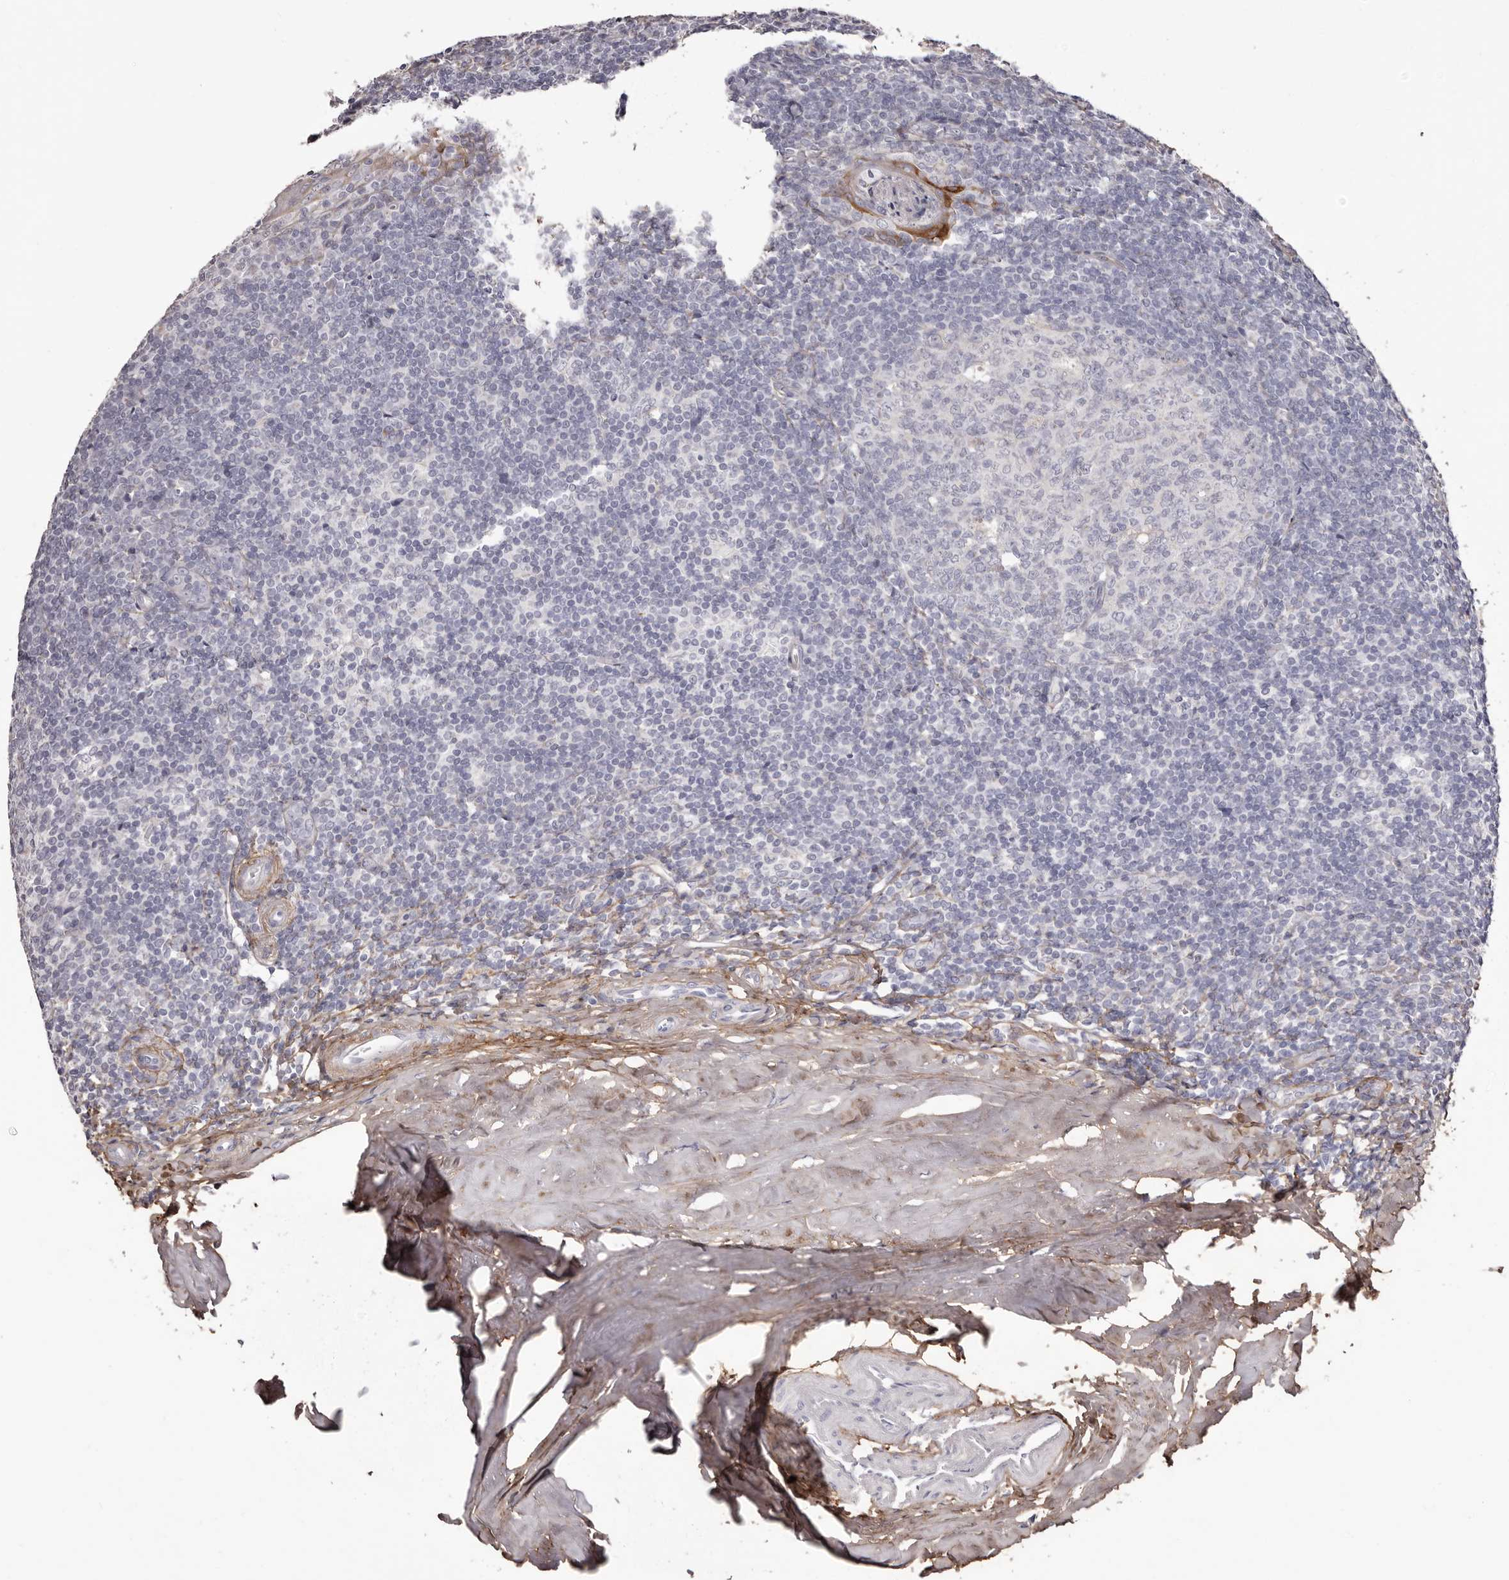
{"staining": {"intensity": "negative", "quantity": "none", "location": "none"}, "tissue": "tonsil", "cell_type": "Germinal center cells", "image_type": "normal", "snomed": [{"axis": "morphology", "description": "Normal tissue, NOS"}, {"axis": "topography", "description": "Tonsil"}], "caption": "High power microscopy micrograph of an IHC image of normal tonsil, revealing no significant positivity in germinal center cells. (Immunohistochemistry (ihc), brightfield microscopy, high magnification).", "gene": "COL6A1", "patient": {"sex": "male", "age": 37}}